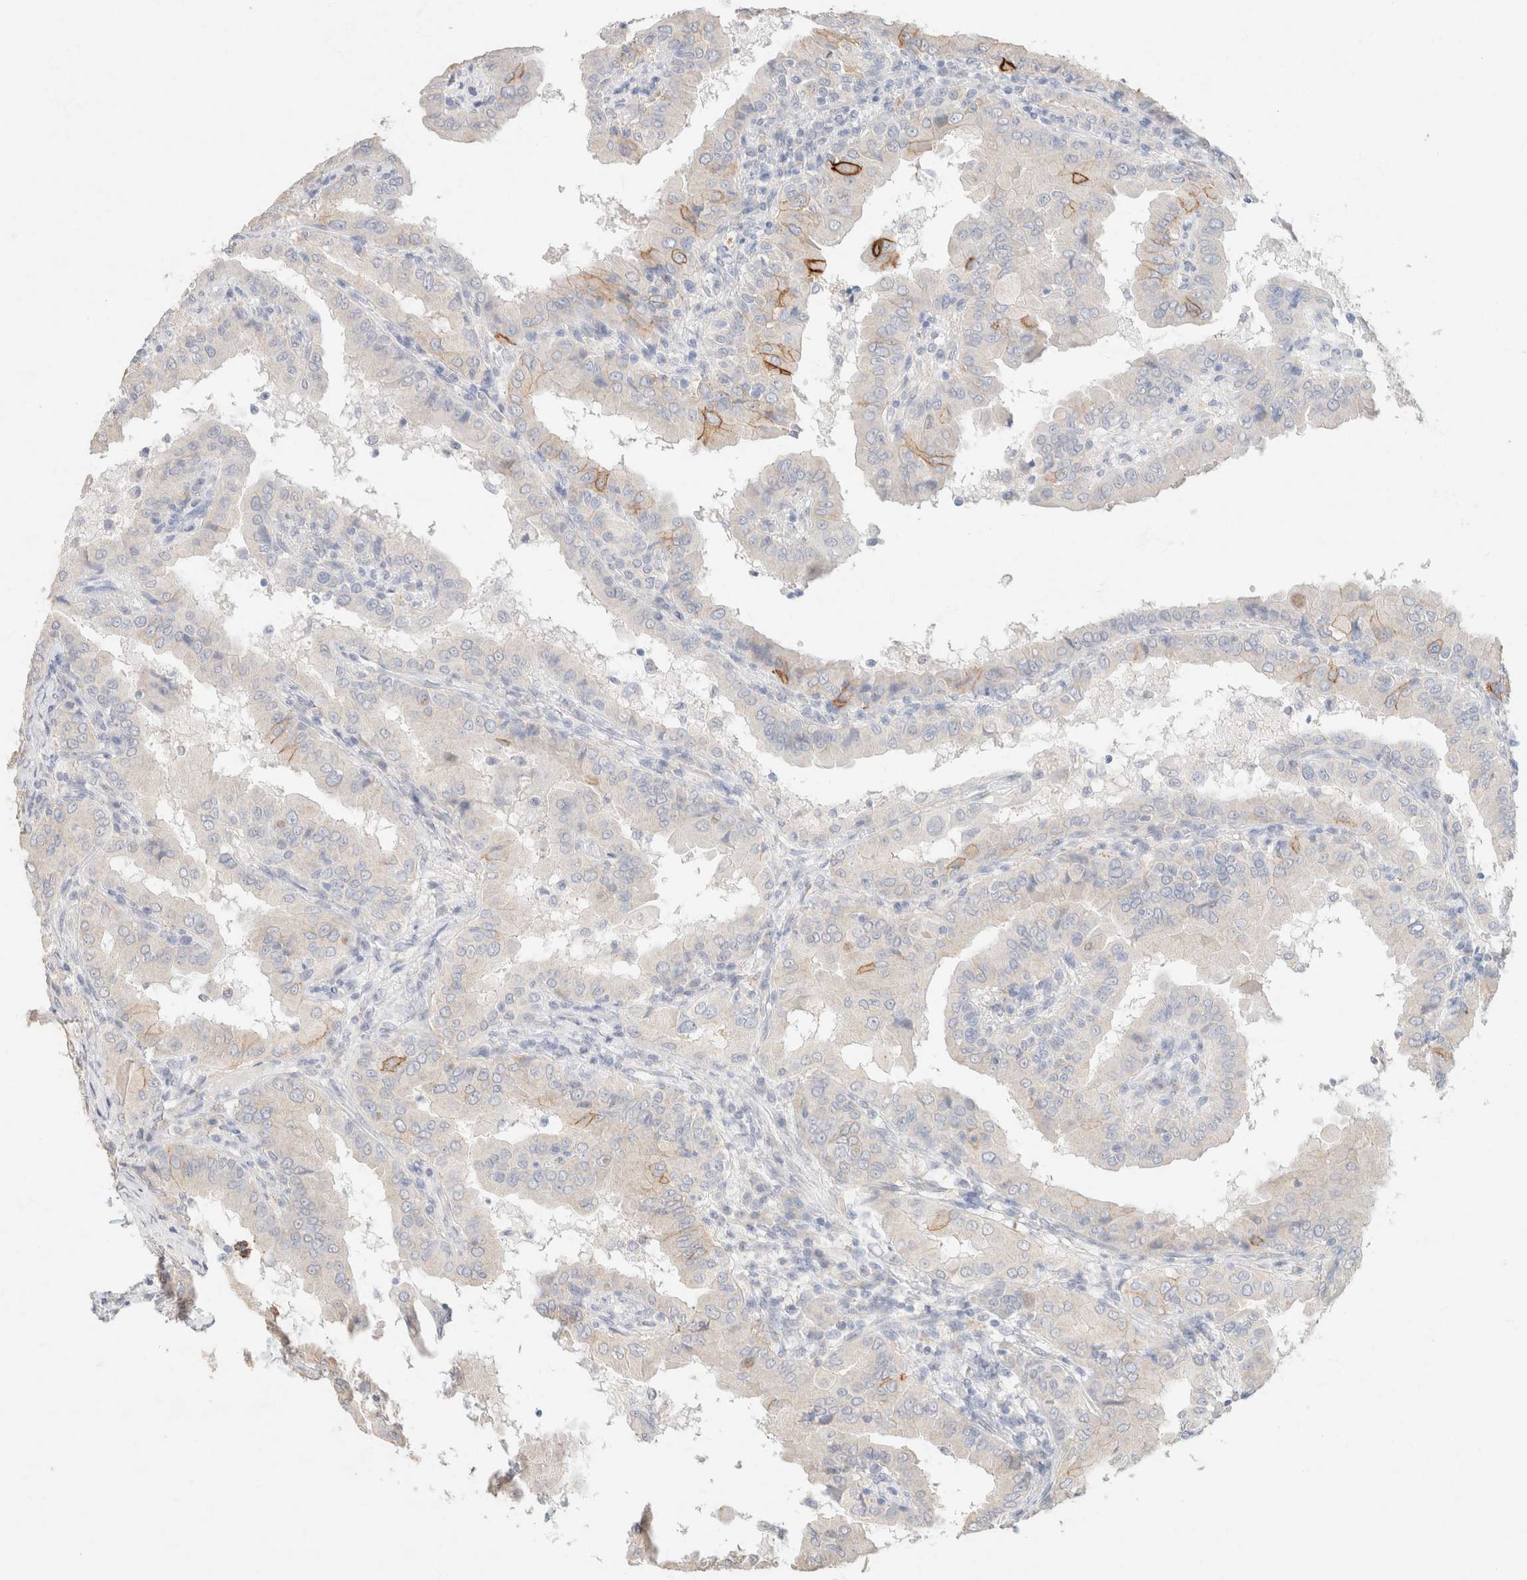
{"staining": {"intensity": "moderate", "quantity": "<25%", "location": "cytoplasmic/membranous"}, "tissue": "thyroid cancer", "cell_type": "Tumor cells", "image_type": "cancer", "snomed": [{"axis": "morphology", "description": "Papillary adenocarcinoma, NOS"}, {"axis": "topography", "description": "Thyroid gland"}], "caption": "Thyroid cancer (papillary adenocarcinoma) tissue demonstrates moderate cytoplasmic/membranous expression in approximately <25% of tumor cells", "gene": "CA12", "patient": {"sex": "male", "age": 33}}